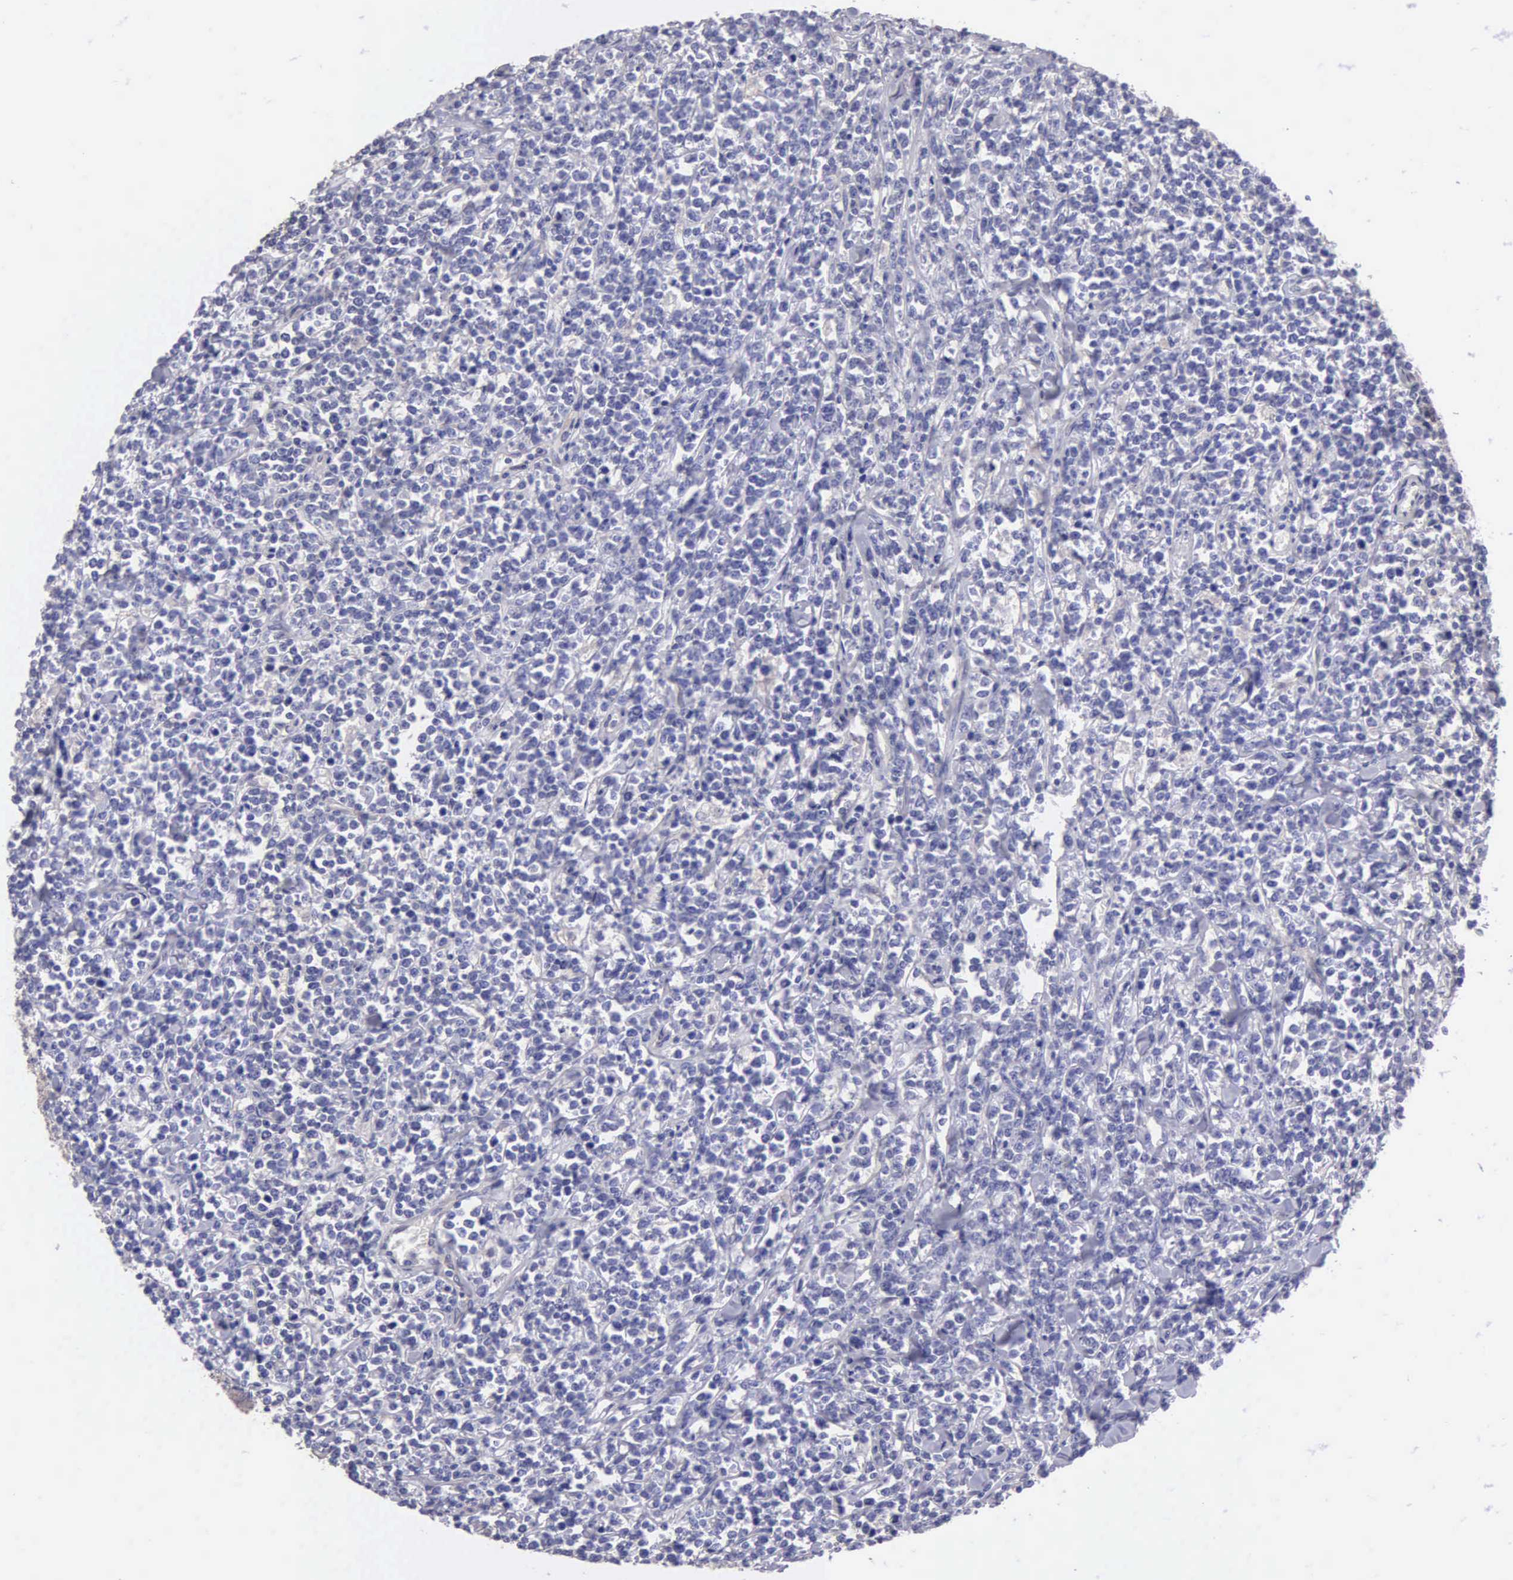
{"staining": {"intensity": "negative", "quantity": "none", "location": "none"}, "tissue": "lymphoma", "cell_type": "Tumor cells", "image_type": "cancer", "snomed": [{"axis": "morphology", "description": "Malignant lymphoma, non-Hodgkin's type, High grade"}, {"axis": "topography", "description": "Small intestine"}, {"axis": "topography", "description": "Colon"}], "caption": "Tumor cells are negative for protein expression in human lymphoma.", "gene": "APP", "patient": {"sex": "male", "age": 8}}